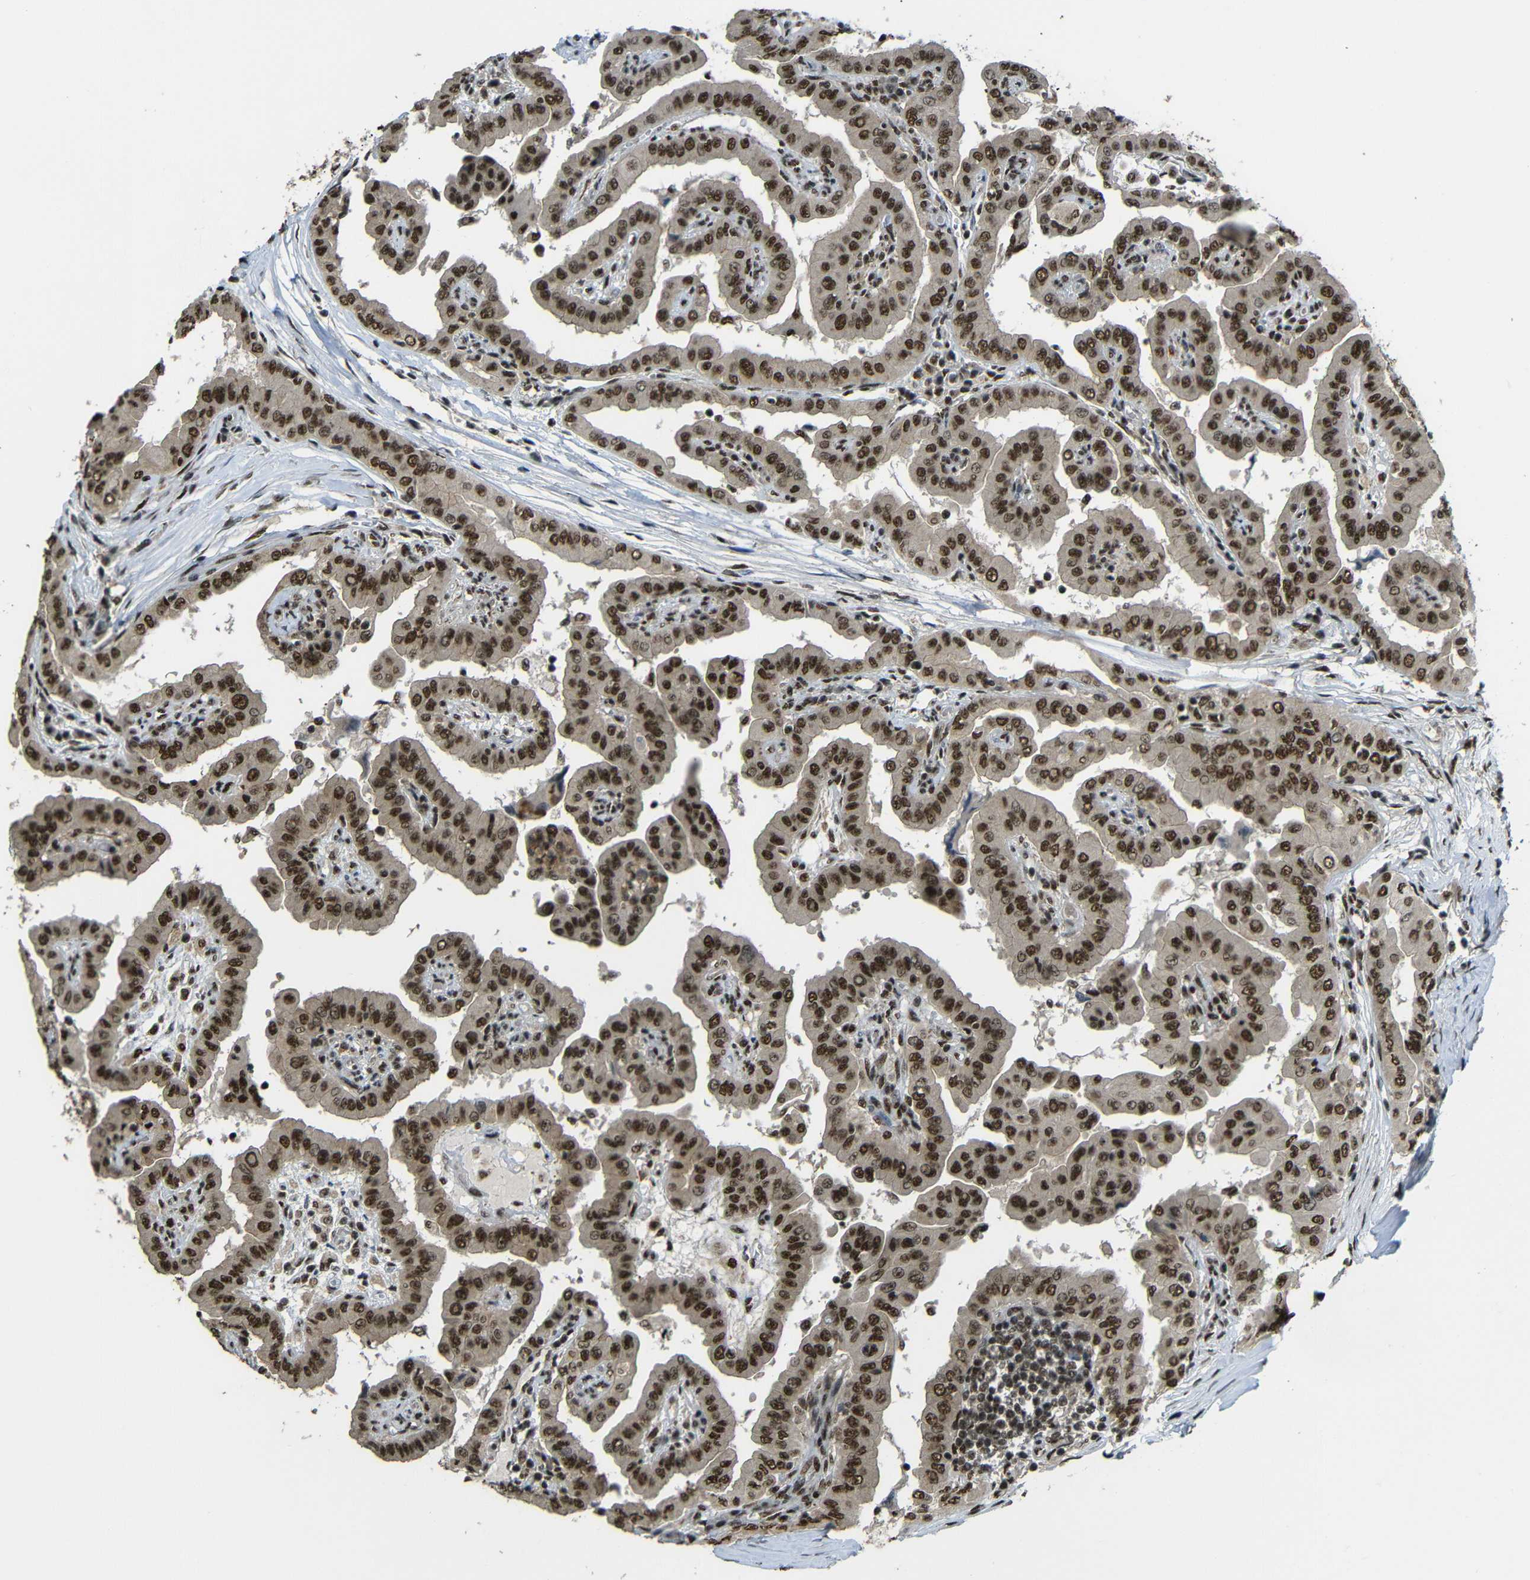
{"staining": {"intensity": "moderate", "quantity": ">75%", "location": "cytoplasmic/membranous,nuclear"}, "tissue": "thyroid cancer", "cell_type": "Tumor cells", "image_type": "cancer", "snomed": [{"axis": "morphology", "description": "Papillary adenocarcinoma, NOS"}, {"axis": "topography", "description": "Thyroid gland"}], "caption": "Tumor cells show medium levels of moderate cytoplasmic/membranous and nuclear expression in approximately >75% of cells in thyroid cancer (papillary adenocarcinoma). (Stains: DAB (3,3'-diaminobenzidine) in brown, nuclei in blue, Microscopy: brightfield microscopy at high magnification).", "gene": "TCF7L2", "patient": {"sex": "male", "age": 33}}